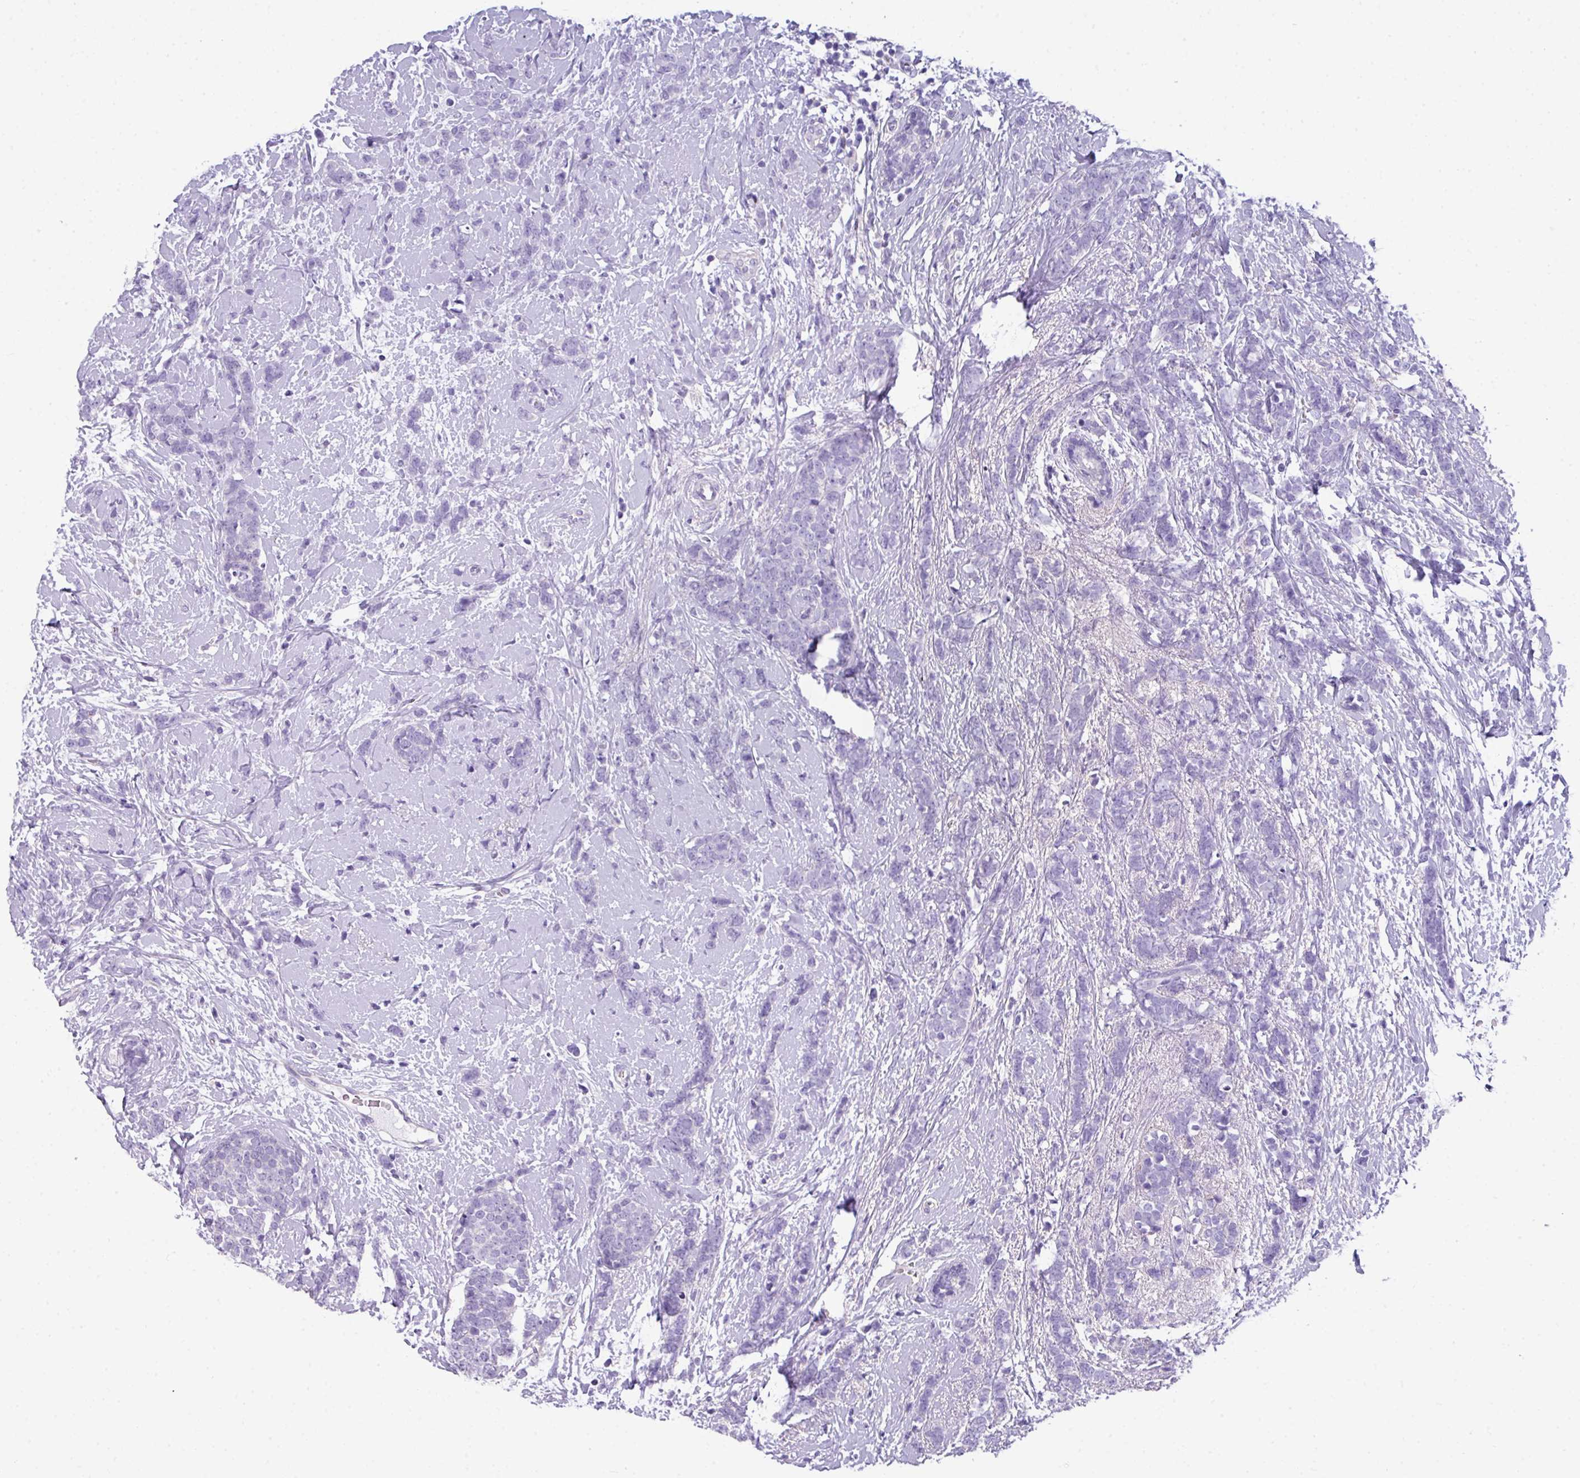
{"staining": {"intensity": "negative", "quantity": "none", "location": "none"}, "tissue": "breast cancer", "cell_type": "Tumor cells", "image_type": "cancer", "snomed": [{"axis": "morphology", "description": "Lobular carcinoma"}, {"axis": "topography", "description": "Breast"}], "caption": "Immunohistochemistry micrograph of human breast lobular carcinoma stained for a protein (brown), which shows no staining in tumor cells.", "gene": "ZNF568", "patient": {"sex": "female", "age": 58}}